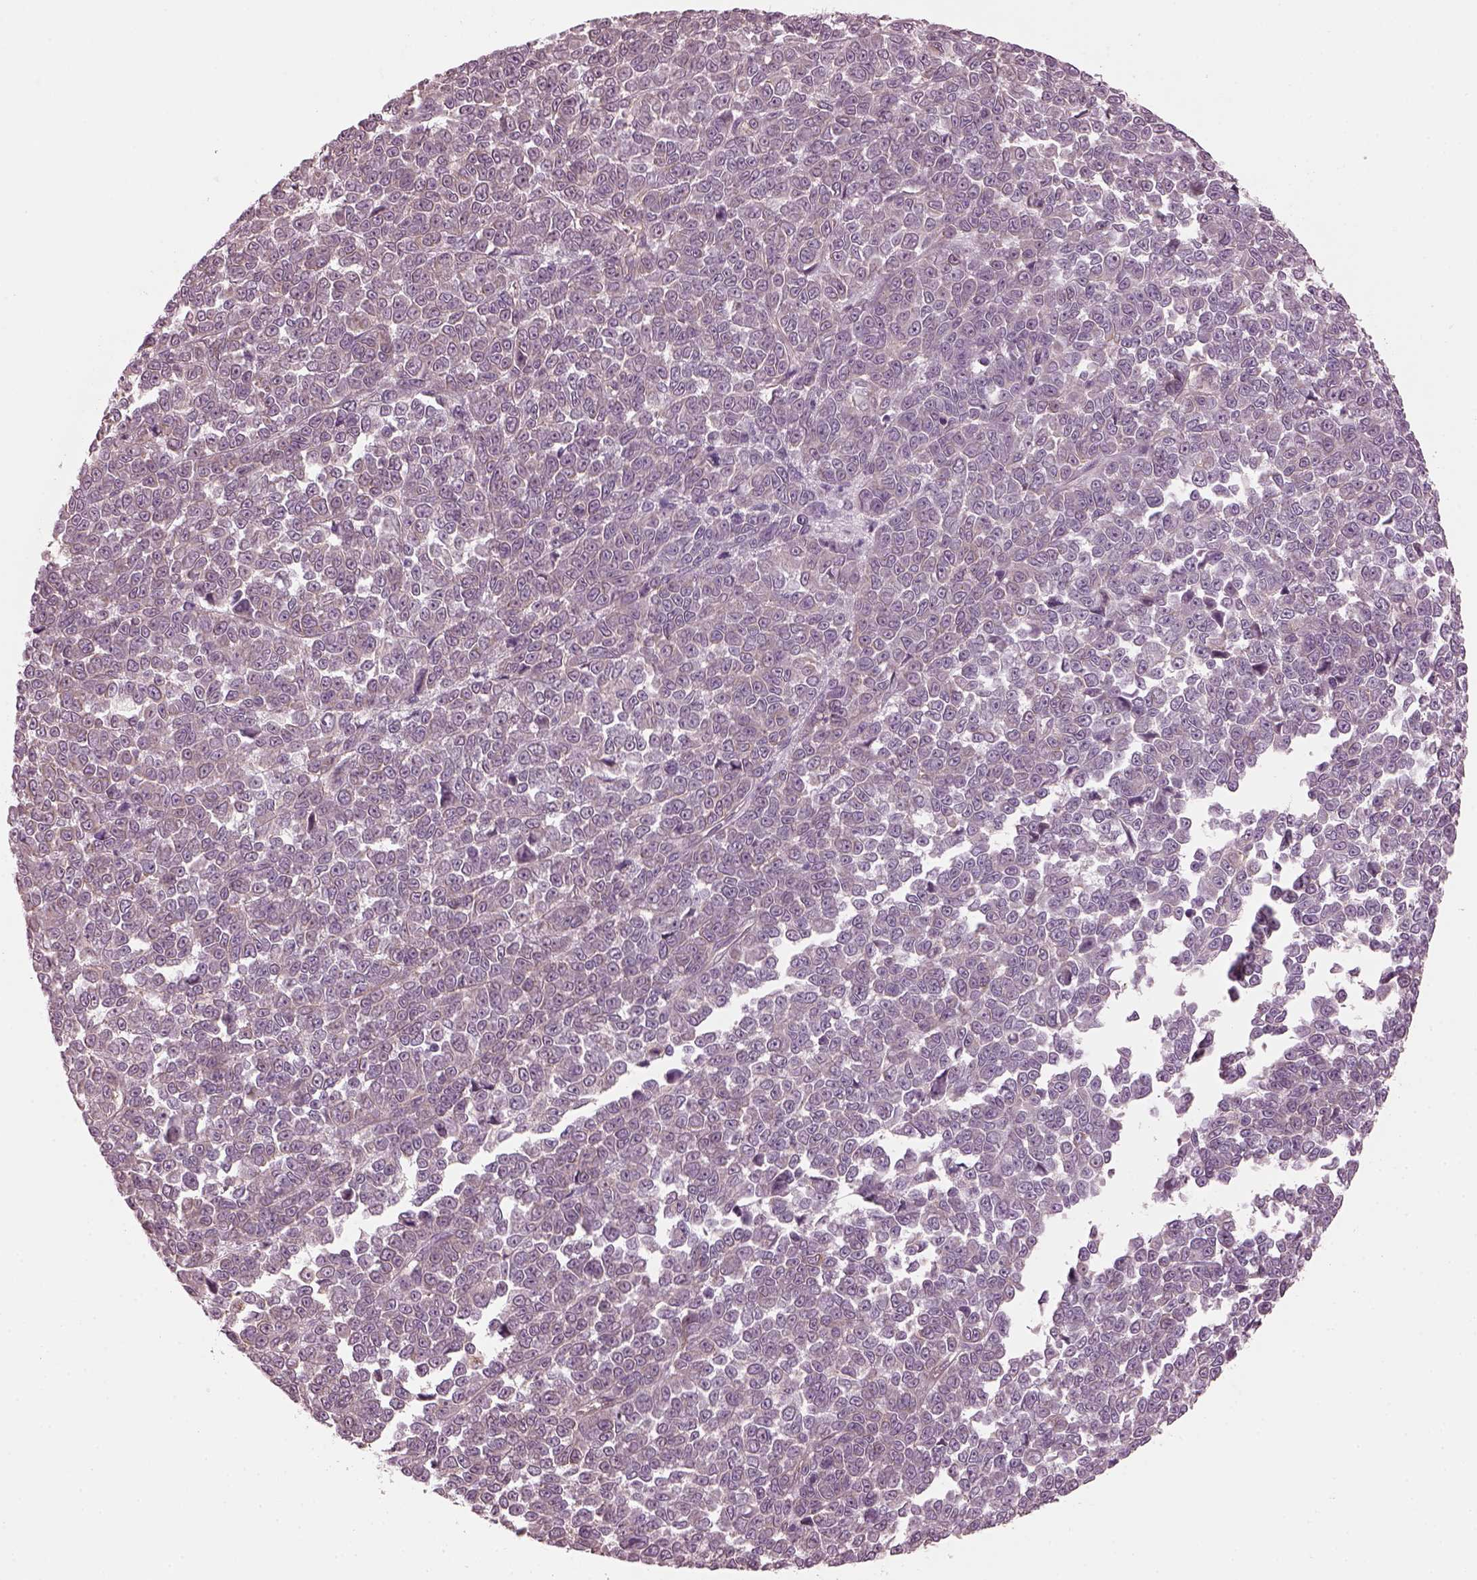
{"staining": {"intensity": "weak", "quantity": "25%-75%", "location": "cytoplasmic/membranous"}, "tissue": "melanoma", "cell_type": "Tumor cells", "image_type": "cancer", "snomed": [{"axis": "morphology", "description": "Malignant melanoma, NOS"}, {"axis": "topography", "description": "Skin"}], "caption": "Melanoma stained with IHC displays weak cytoplasmic/membranous staining in approximately 25%-75% of tumor cells. (DAB (3,3'-diaminobenzidine) = brown stain, brightfield microscopy at high magnification).", "gene": "ODAD1", "patient": {"sex": "female", "age": 95}}